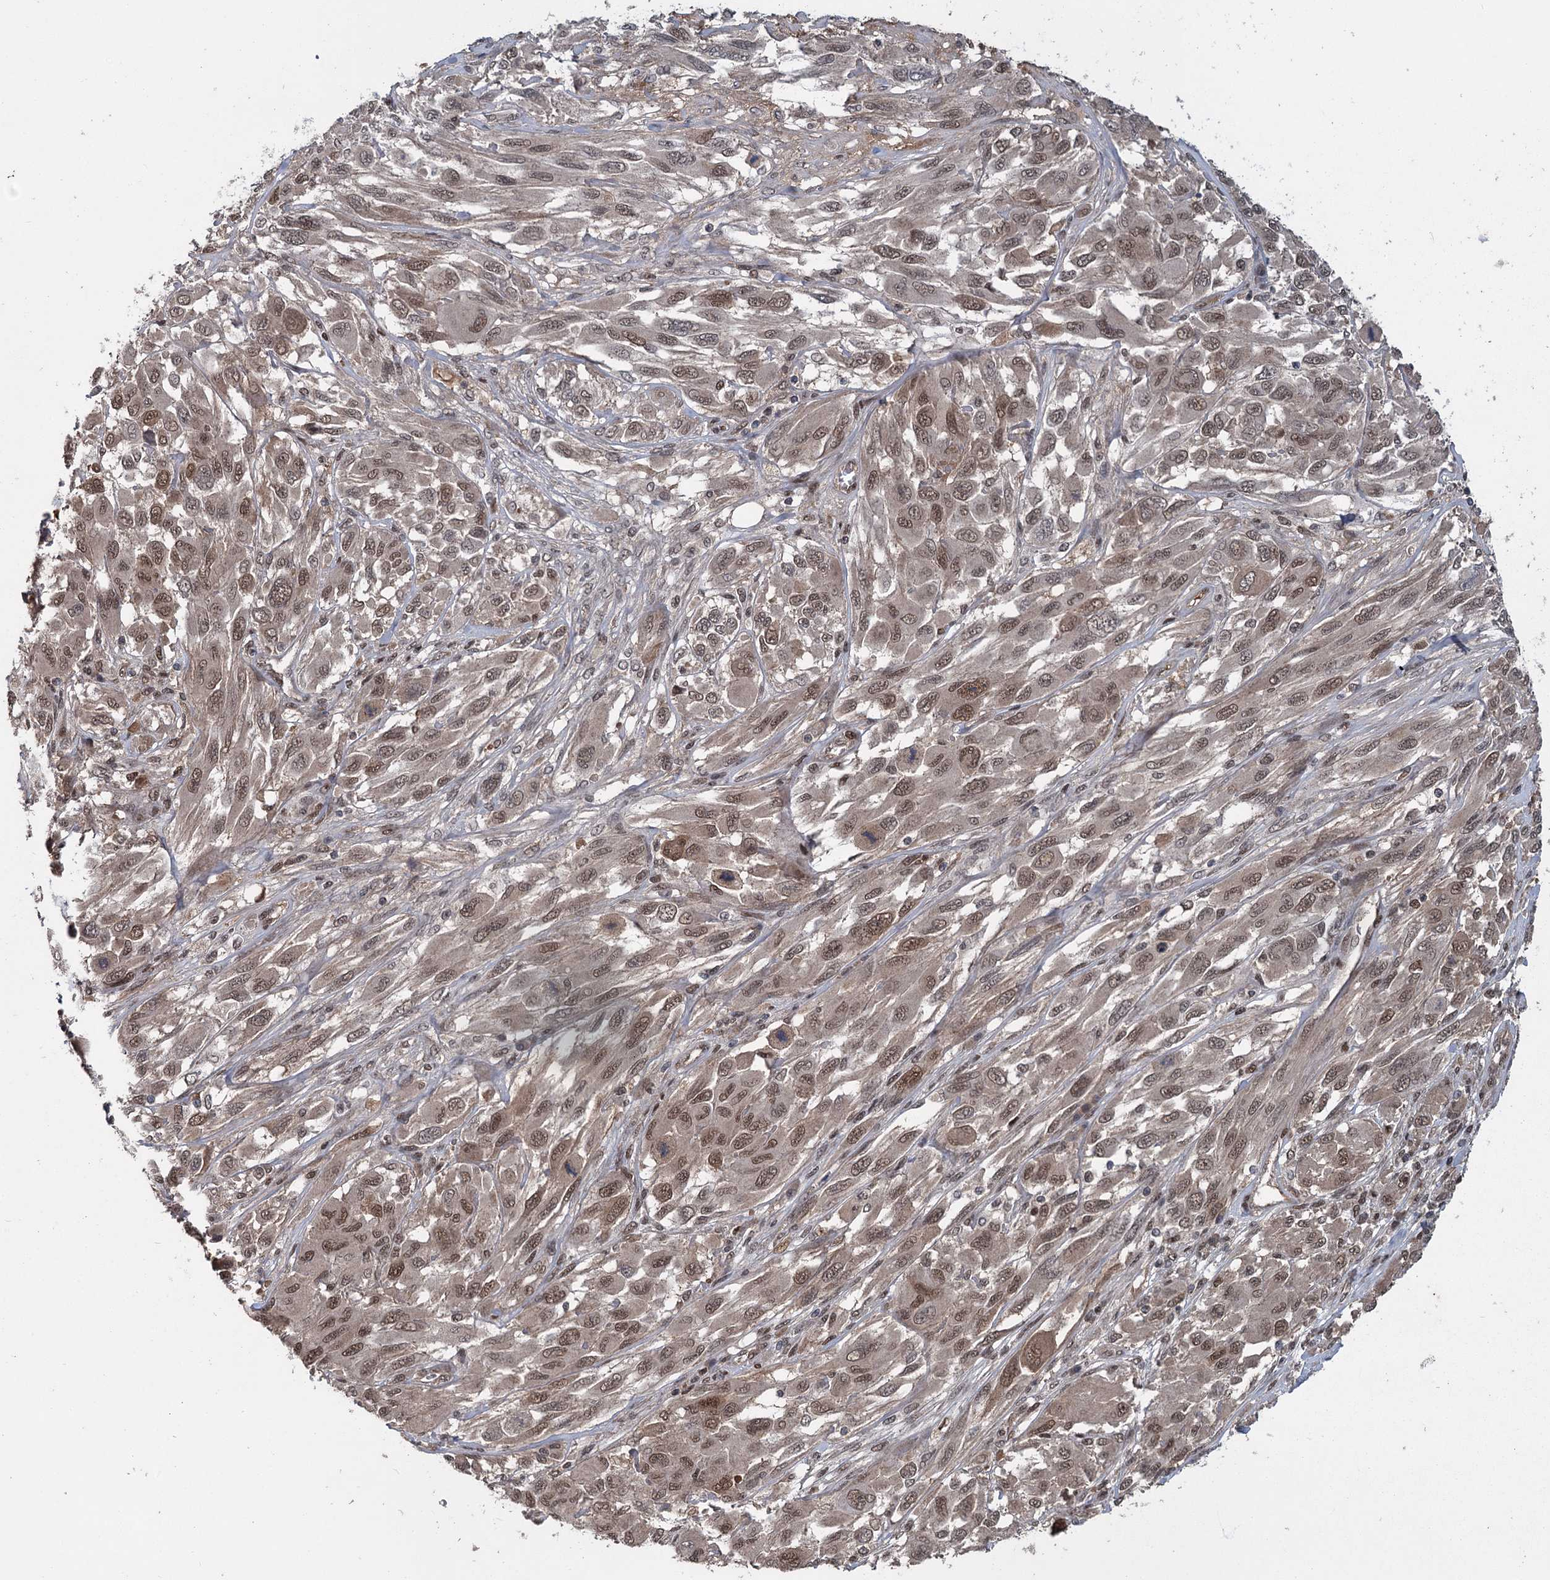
{"staining": {"intensity": "moderate", "quantity": "25%-75%", "location": "nuclear"}, "tissue": "melanoma", "cell_type": "Tumor cells", "image_type": "cancer", "snomed": [{"axis": "morphology", "description": "Malignant melanoma, NOS"}, {"axis": "topography", "description": "Skin"}], "caption": "A histopathology image of human melanoma stained for a protein displays moderate nuclear brown staining in tumor cells. (IHC, brightfield microscopy, high magnification).", "gene": "MYG1", "patient": {"sex": "female", "age": 91}}